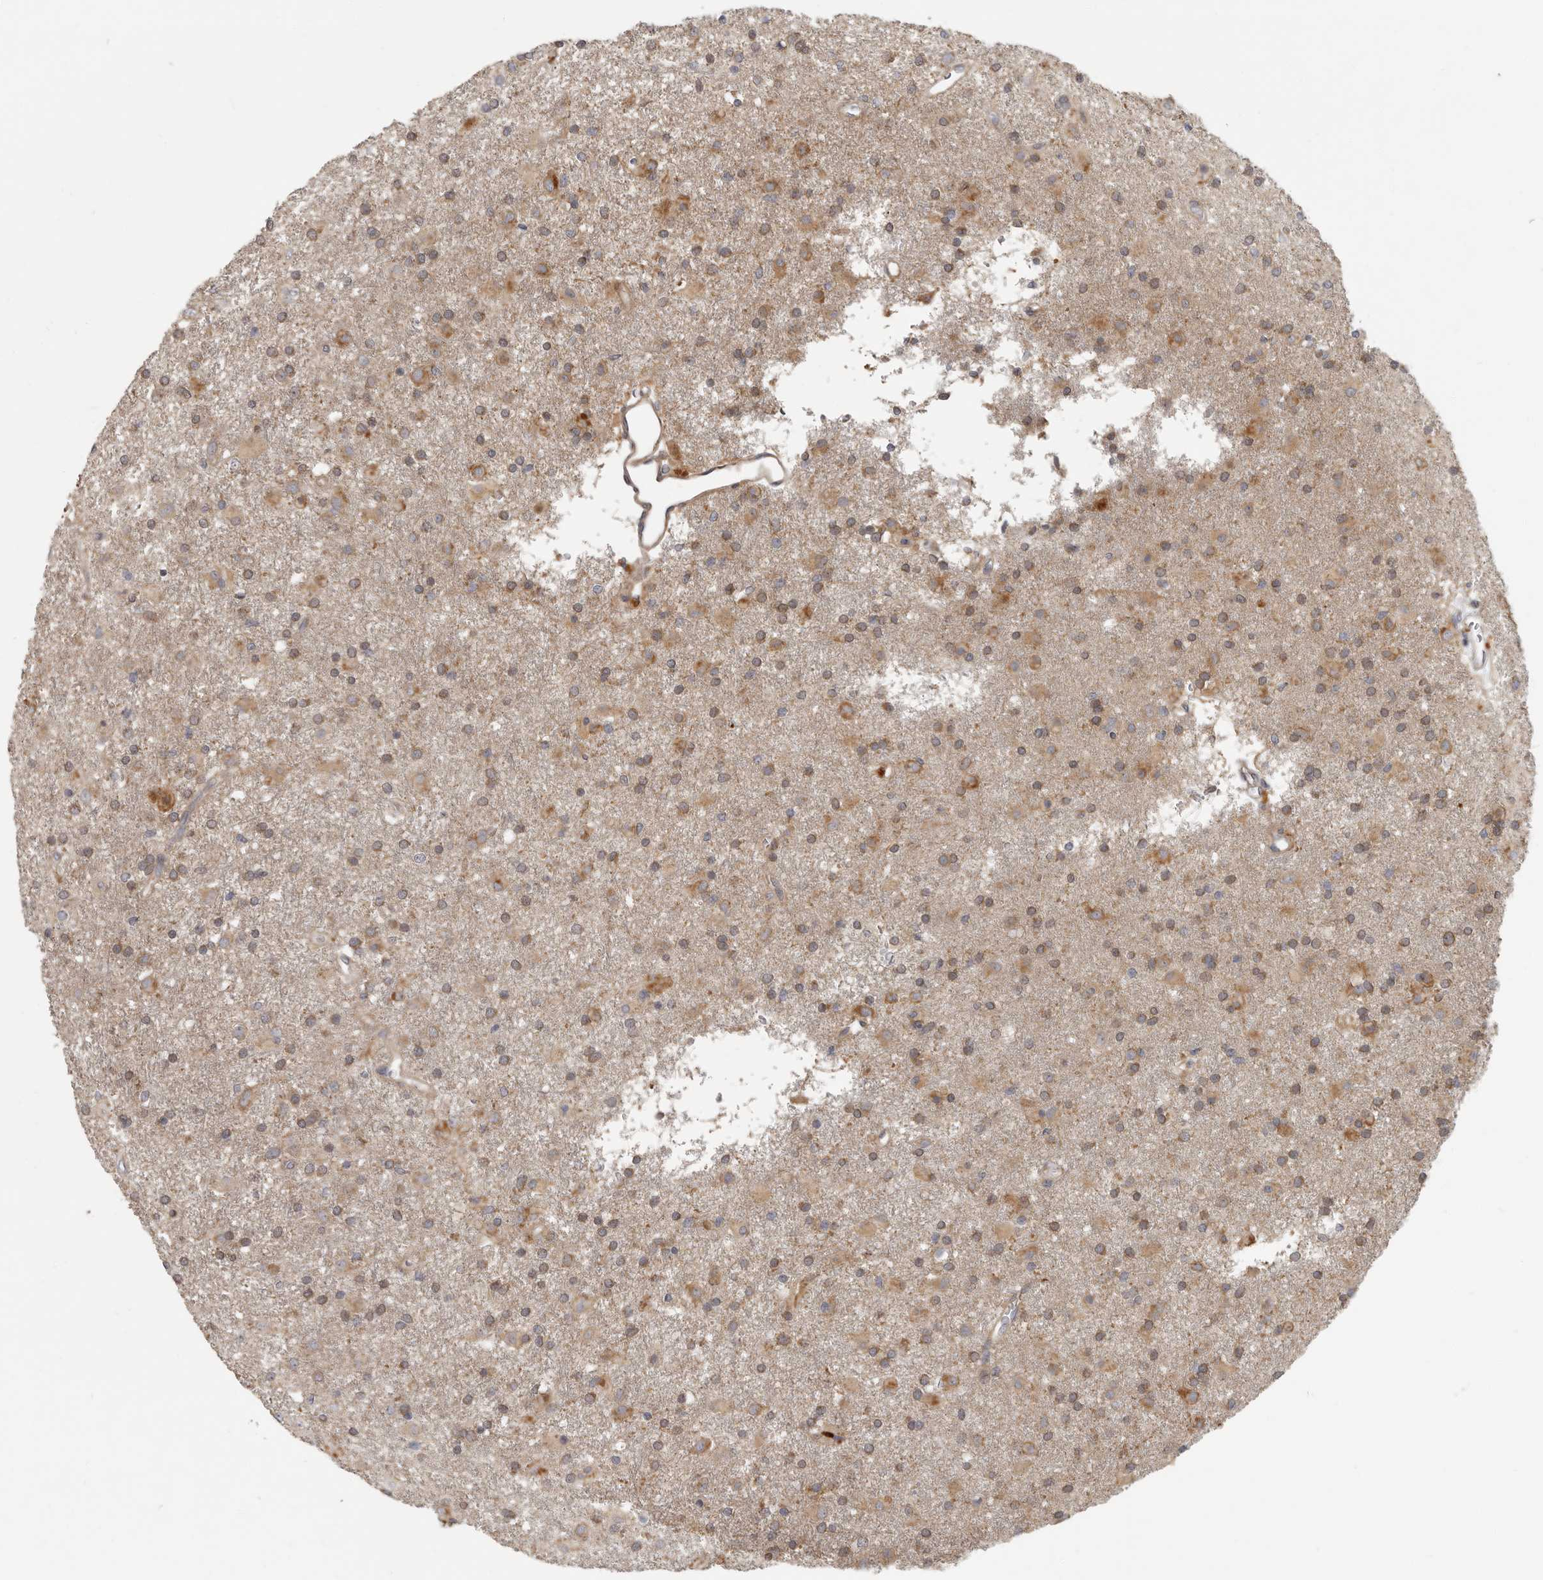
{"staining": {"intensity": "moderate", "quantity": ">75%", "location": "cytoplasmic/membranous"}, "tissue": "glioma", "cell_type": "Tumor cells", "image_type": "cancer", "snomed": [{"axis": "morphology", "description": "Glioma, malignant, Low grade"}, {"axis": "topography", "description": "Brain"}], "caption": "Immunohistochemistry (IHC) (DAB (3,3'-diaminobenzidine)) staining of glioma shows moderate cytoplasmic/membranous protein expression in approximately >75% of tumor cells.", "gene": "UNK", "patient": {"sex": "male", "age": 65}}